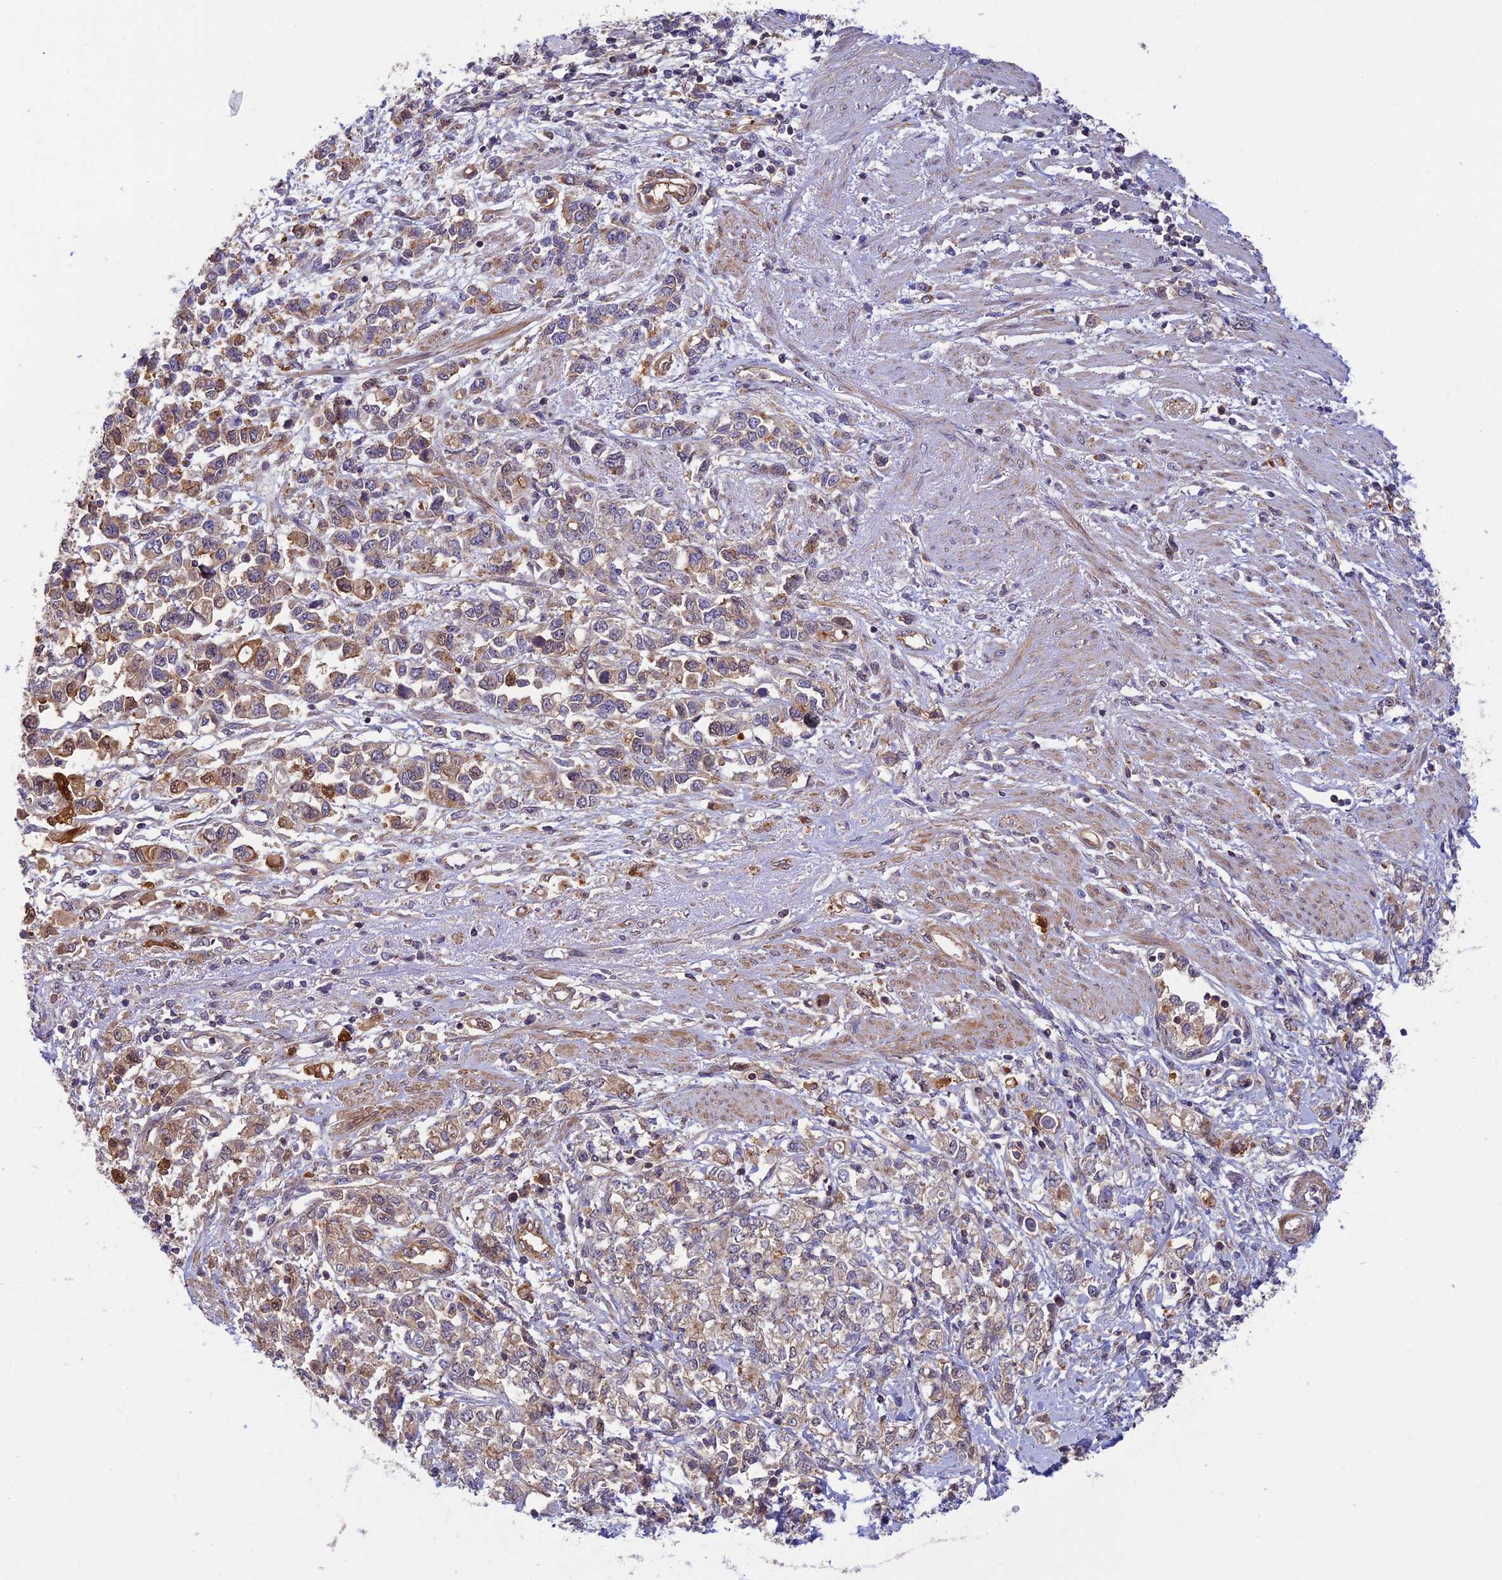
{"staining": {"intensity": "moderate", "quantity": ">75%", "location": "cytoplasmic/membranous"}, "tissue": "stomach cancer", "cell_type": "Tumor cells", "image_type": "cancer", "snomed": [{"axis": "morphology", "description": "Adenocarcinoma, NOS"}, {"axis": "topography", "description": "Stomach"}], "caption": "About >75% of tumor cells in stomach cancer (adenocarcinoma) demonstrate moderate cytoplasmic/membranous protein expression as visualized by brown immunohistochemical staining.", "gene": "PPP1R12C", "patient": {"sex": "female", "age": 76}}